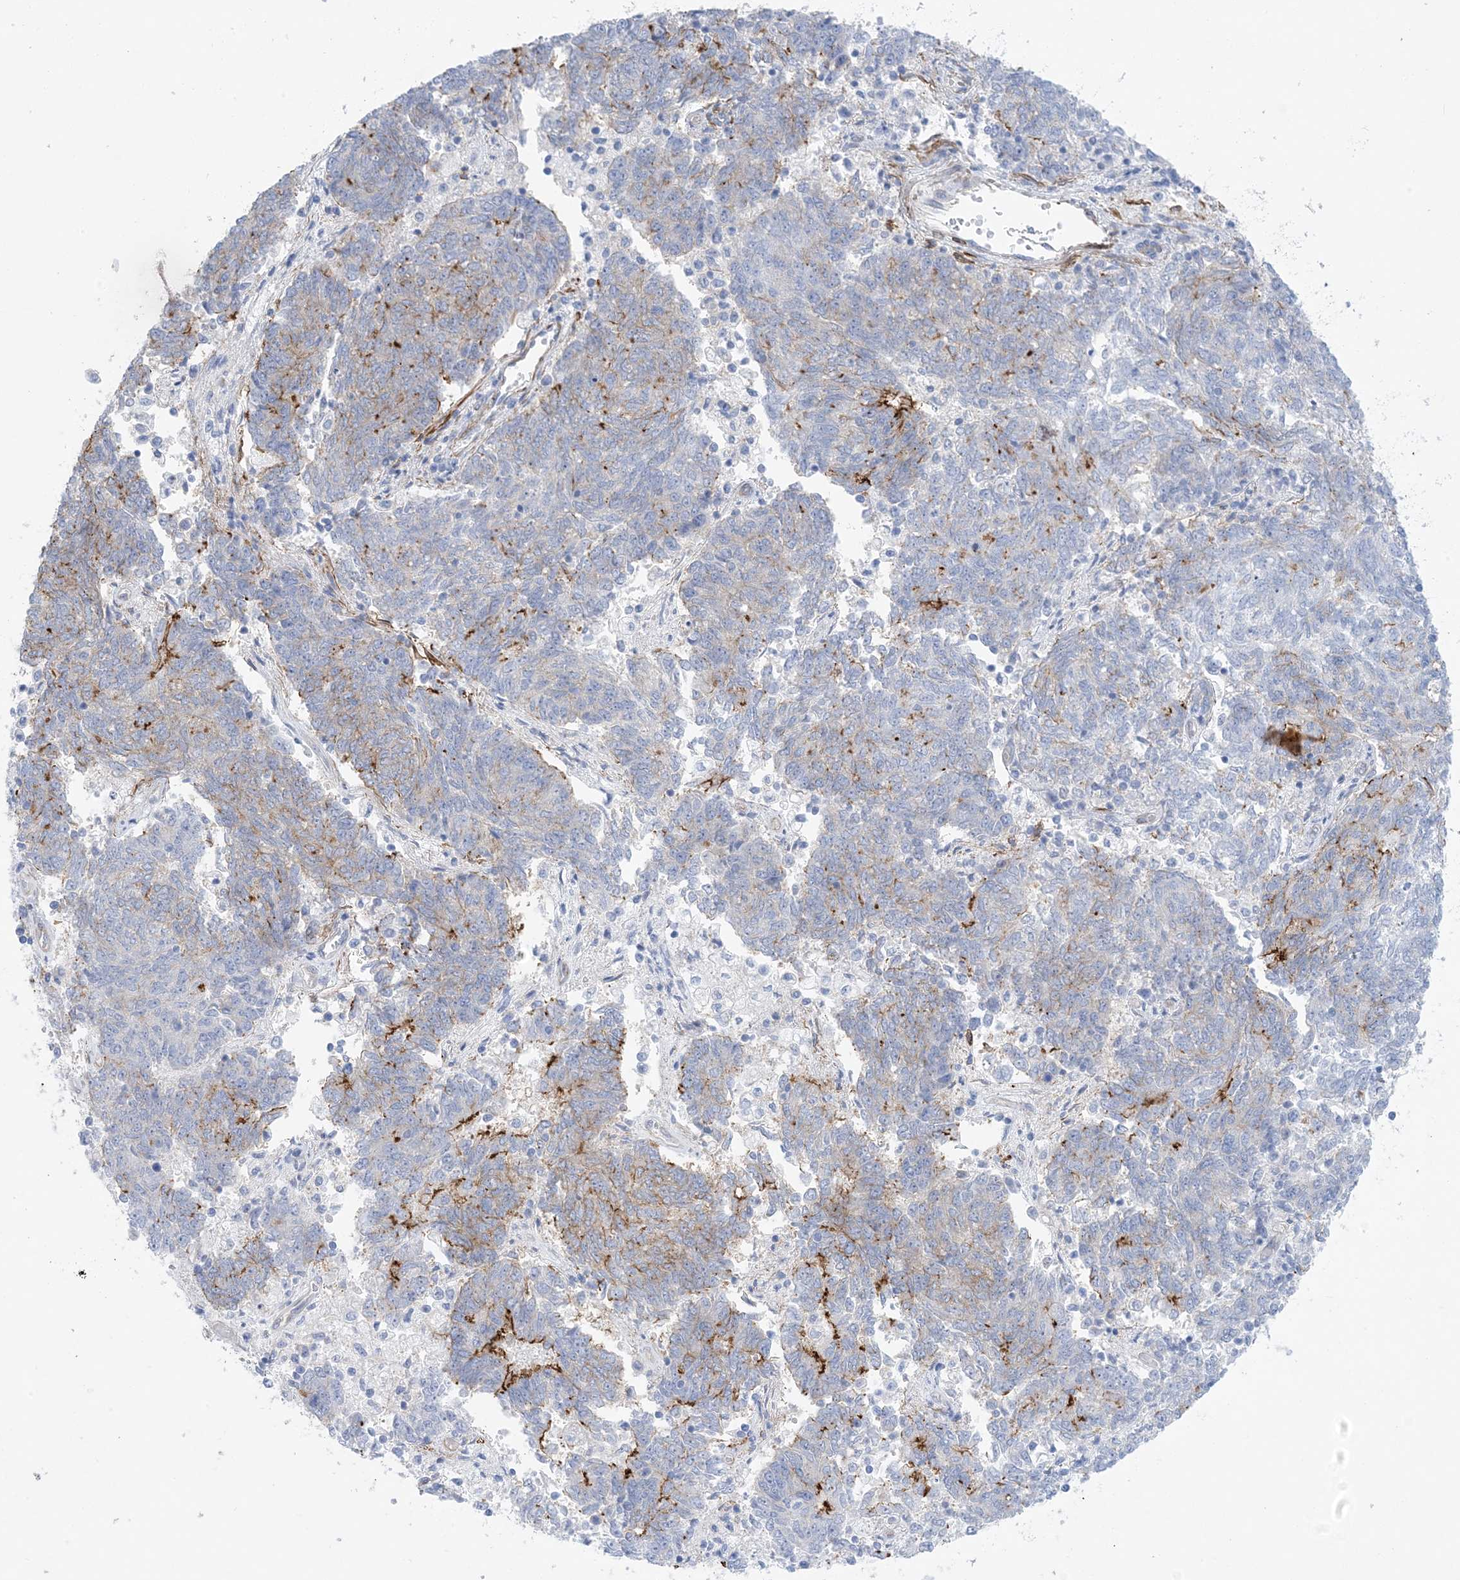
{"staining": {"intensity": "moderate", "quantity": "<25%", "location": "cytoplasmic/membranous"}, "tissue": "endometrial cancer", "cell_type": "Tumor cells", "image_type": "cancer", "snomed": [{"axis": "morphology", "description": "Adenocarcinoma, NOS"}, {"axis": "topography", "description": "Endometrium"}], "caption": "The image reveals staining of endometrial adenocarcinoma, revealing moderate cytoplasmic/membranous protein staining (brown color) within tumor cells.", "gene": "SHANK1", "patient": {"sex": "female", "age": 80}}